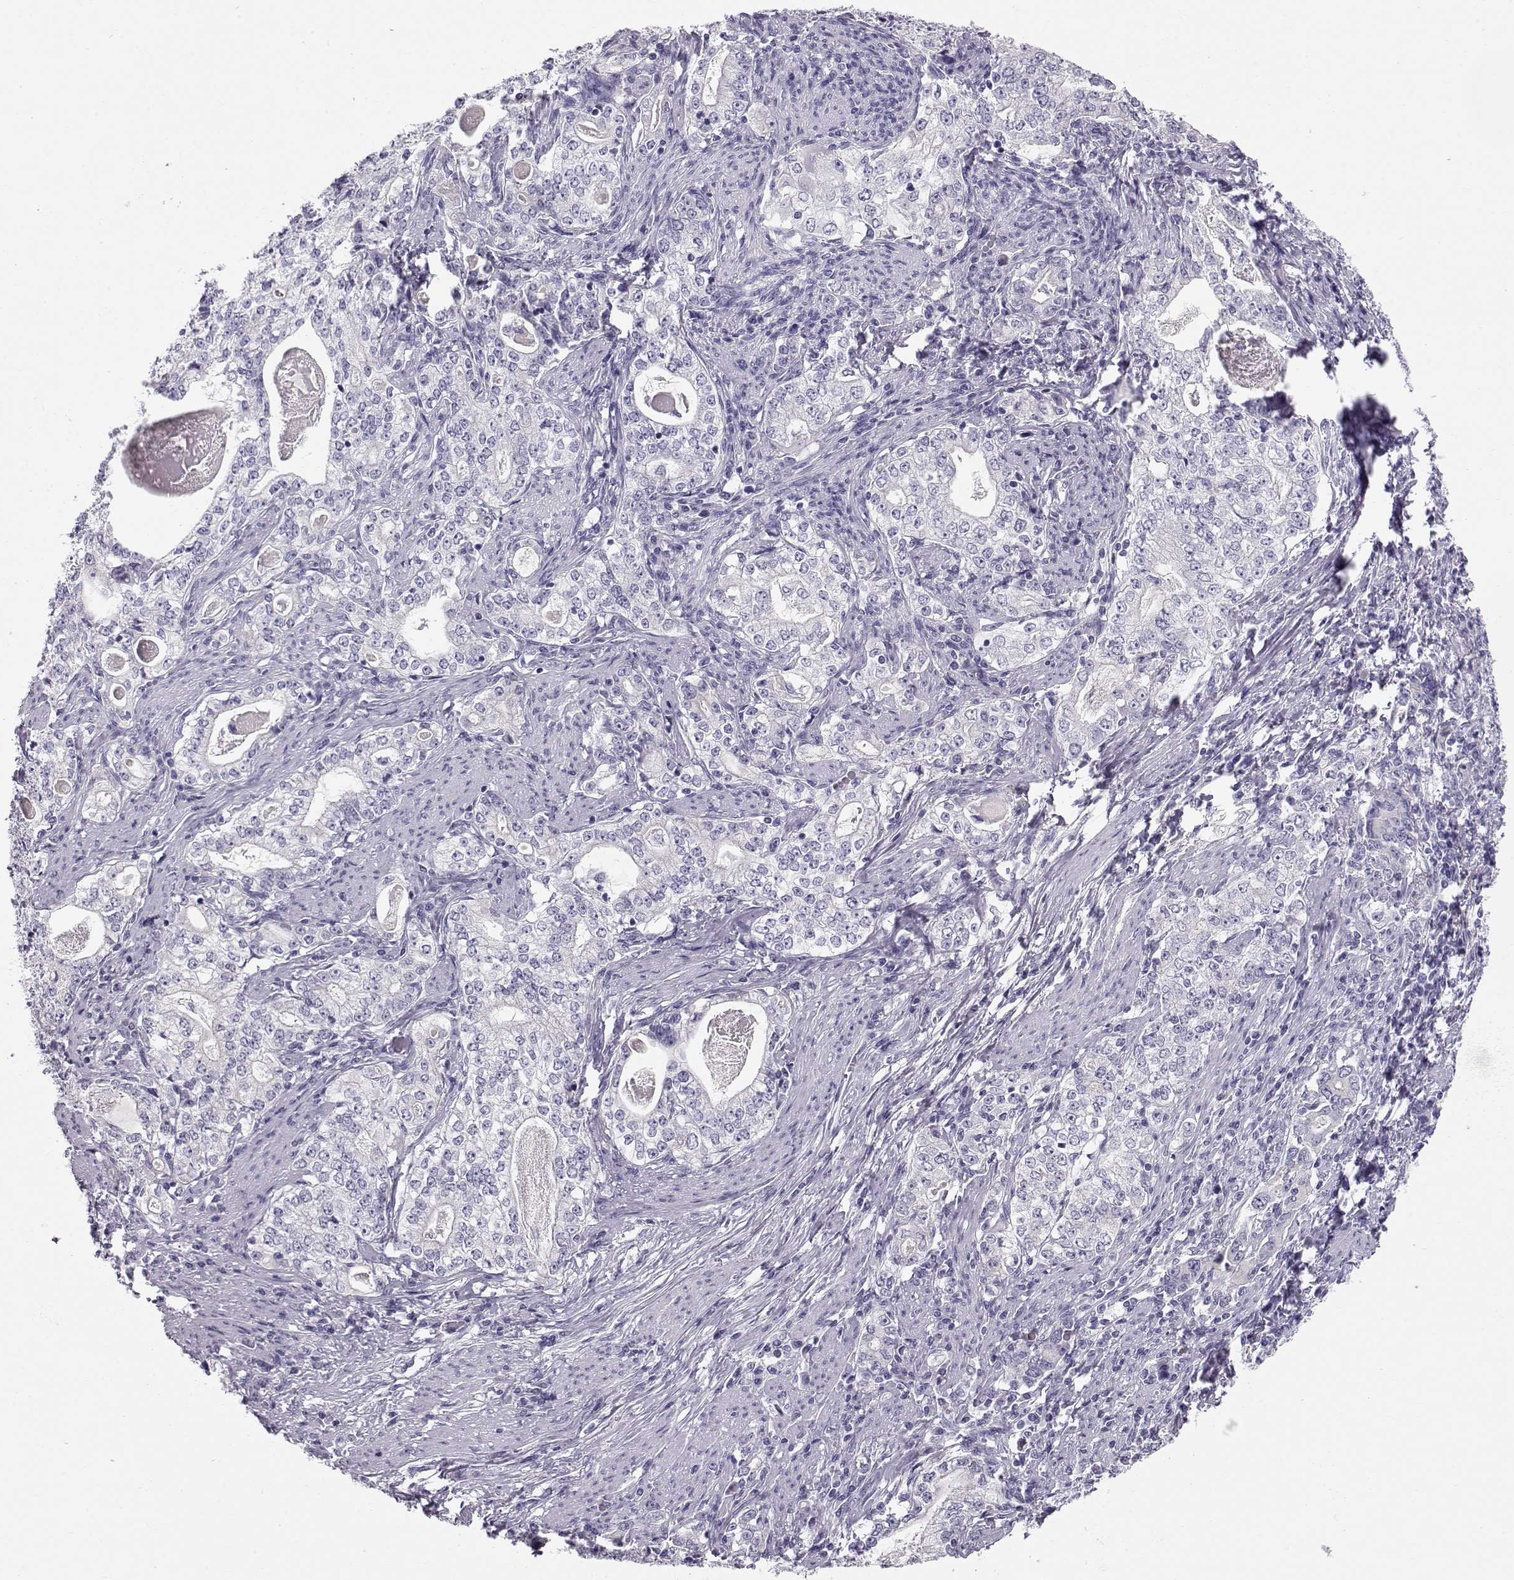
{"staining": {"intensity": "negative", "quantity": "none", "location": "none"}, "tissue": "stomach cancer", "cell_type": "Tumor cells", "image_type": "cancer", "snomed": [{"axis": "morphology", "description": "Adenocarcinoma, NOS"}, {"axis": "topography", "description": "Stomach, lower"}], "caption": "This is an immunohistochemistry photomicrograph of human stomach cancer. There is no staining in tumor cells.", "gene": "GPR26", "patient": {"sex": "female", "age": 72}}